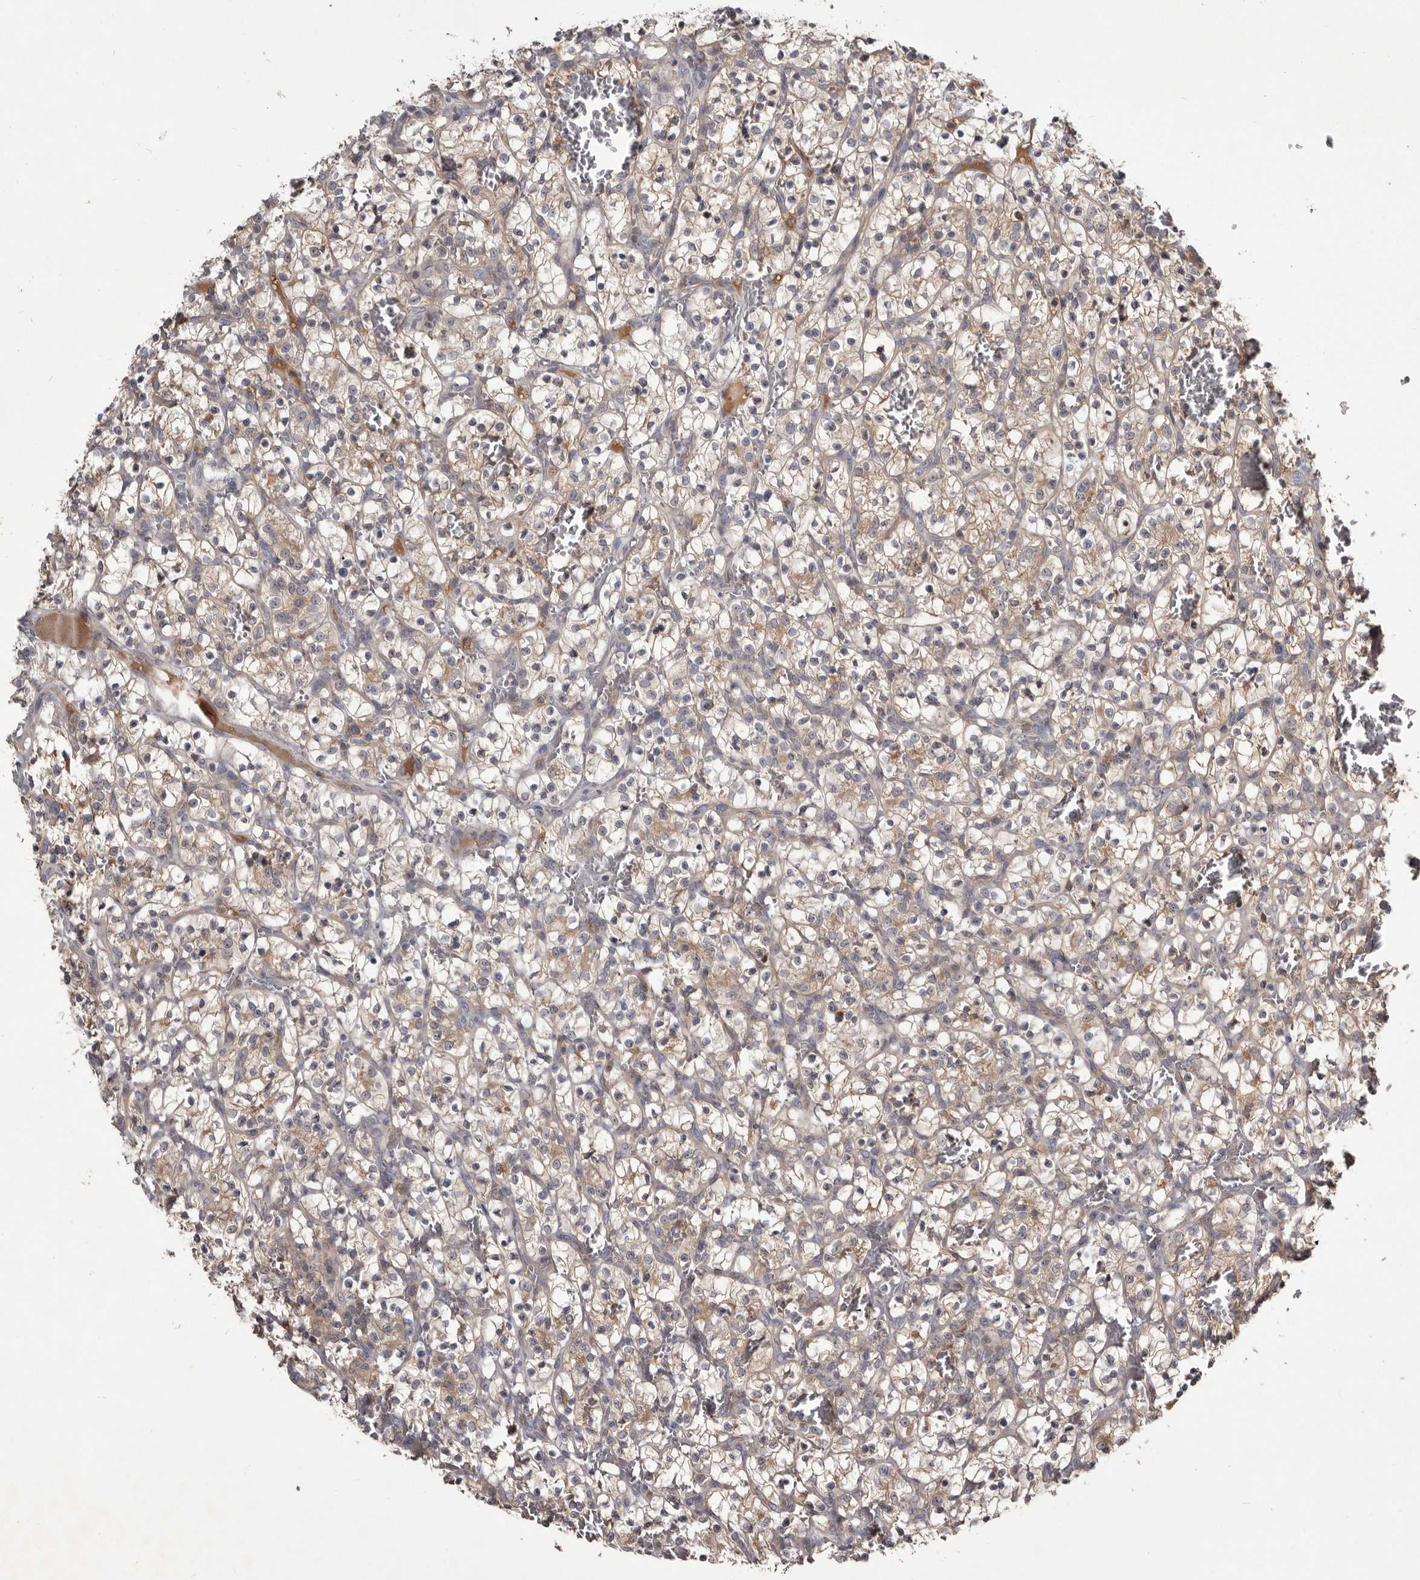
{"staining": {"intensity": "weak", "quantity": ">75%", "location": "cytoplasmic/membranous"}, "tissue": "renal cancer", "cell_type": "Tumor cells", "image_type": "cancer", "snomed": [{"axis": "morphology", "description": "Adenocarcinoma, NOS"}, {"axis": "topography", "description": "Kidney"}], "caption": "Human renal adenocarcinoma stained with a protein marker exhibits weak staining in tumor cells.", "gene": "TTC39A", "patient": {"sex": "female", "age": 57}}